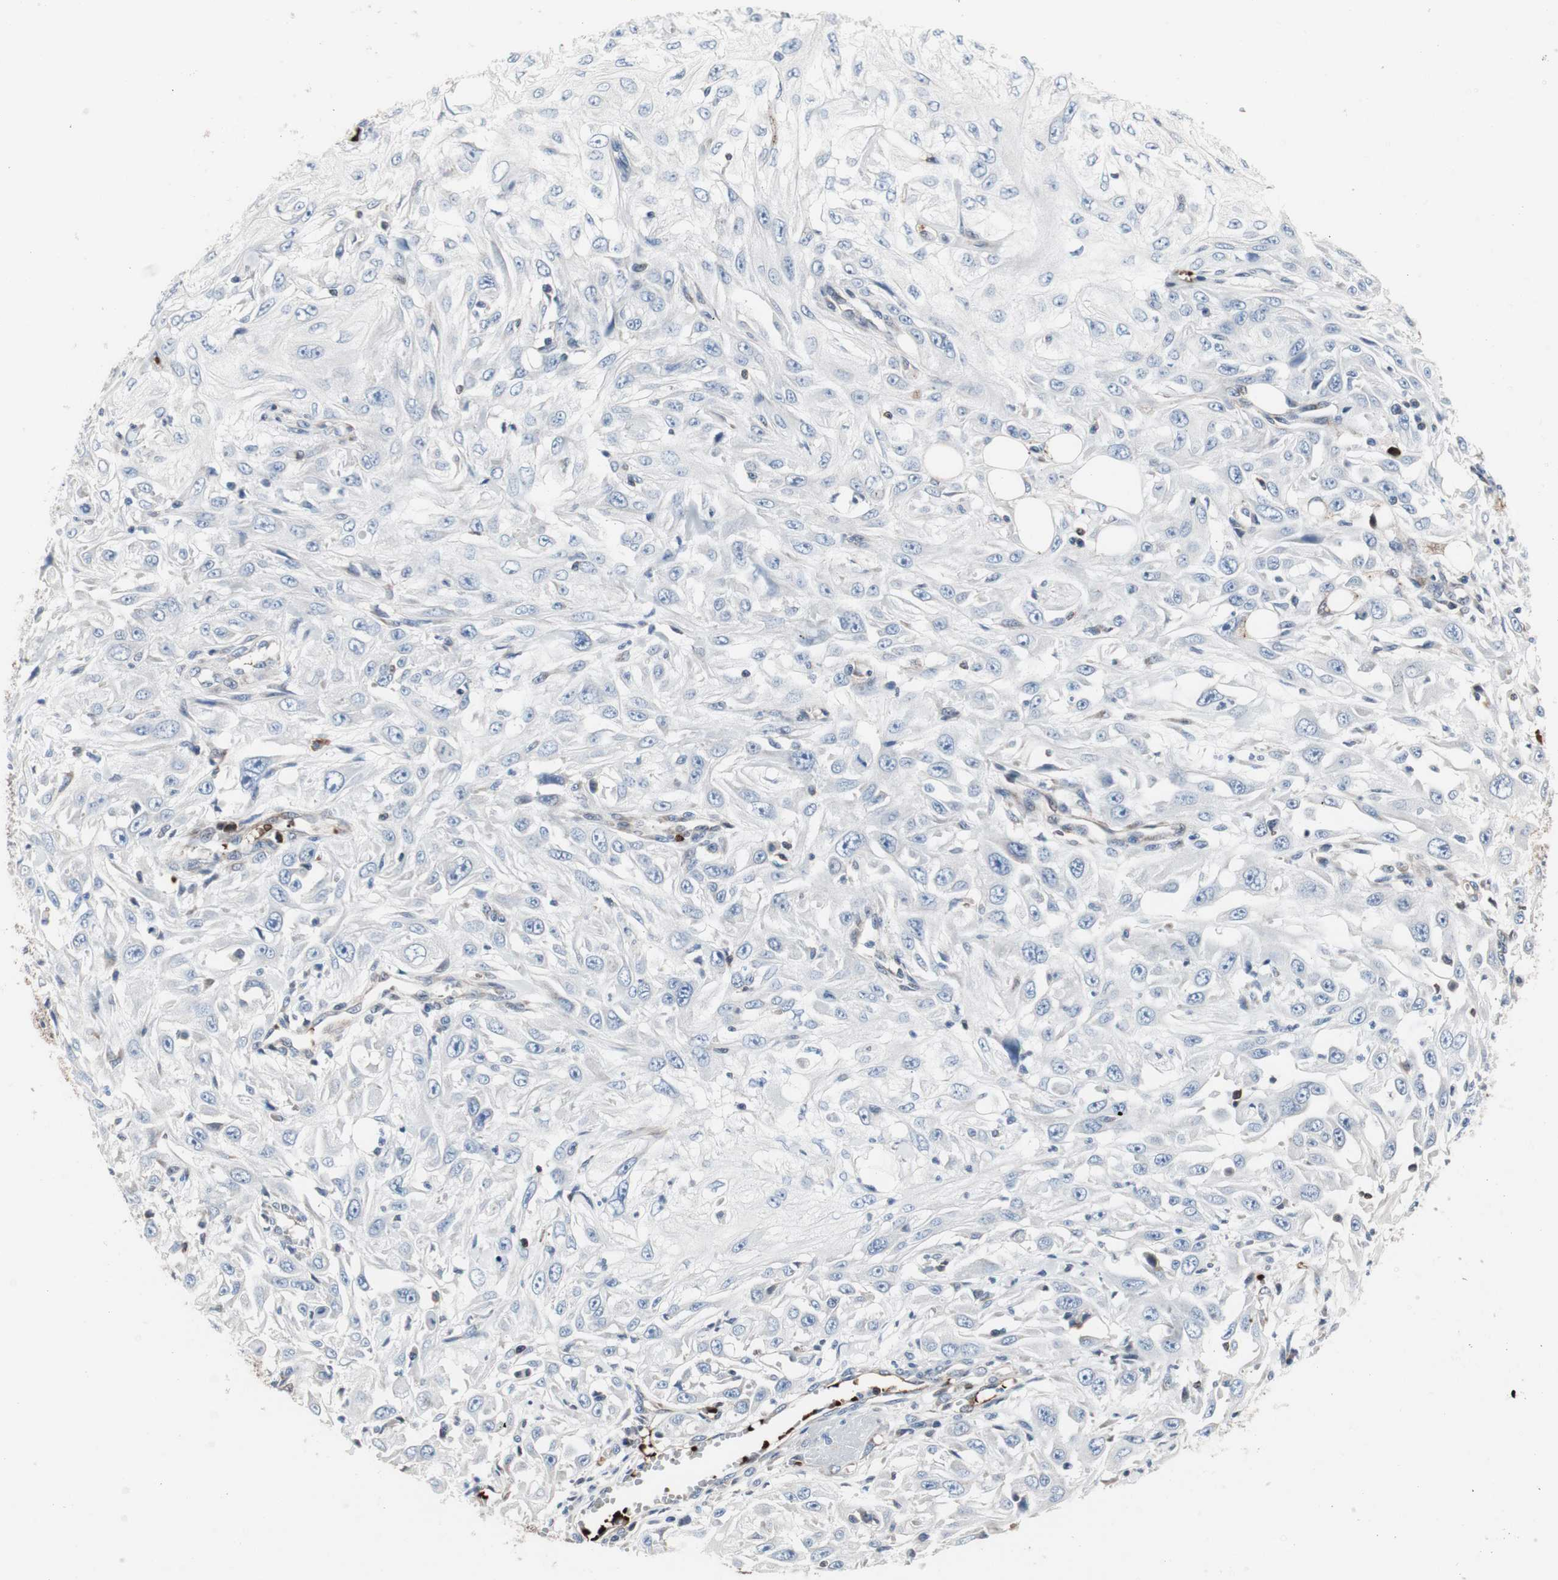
{"staining": {"intensity": "negative", "quantity": "none", "location": "none"}, "tissue": "skin cancer", "cell_type": "Tumor cells", "image_type": "cancer", "snomed": [{"axis": "morphology", "description": "Squamous cell carcinoma, NOS"}, {"axis": "topography", "description": "Skin"}], "caption": "Tumor cells show no significant positivity in squamous cell carcinoma (skin). (DAB immunohistochemistry (IHC) with hematoxylin counter stain).", "gene": "PRDX2", "patient": {"sex": "male", "age": 75}}